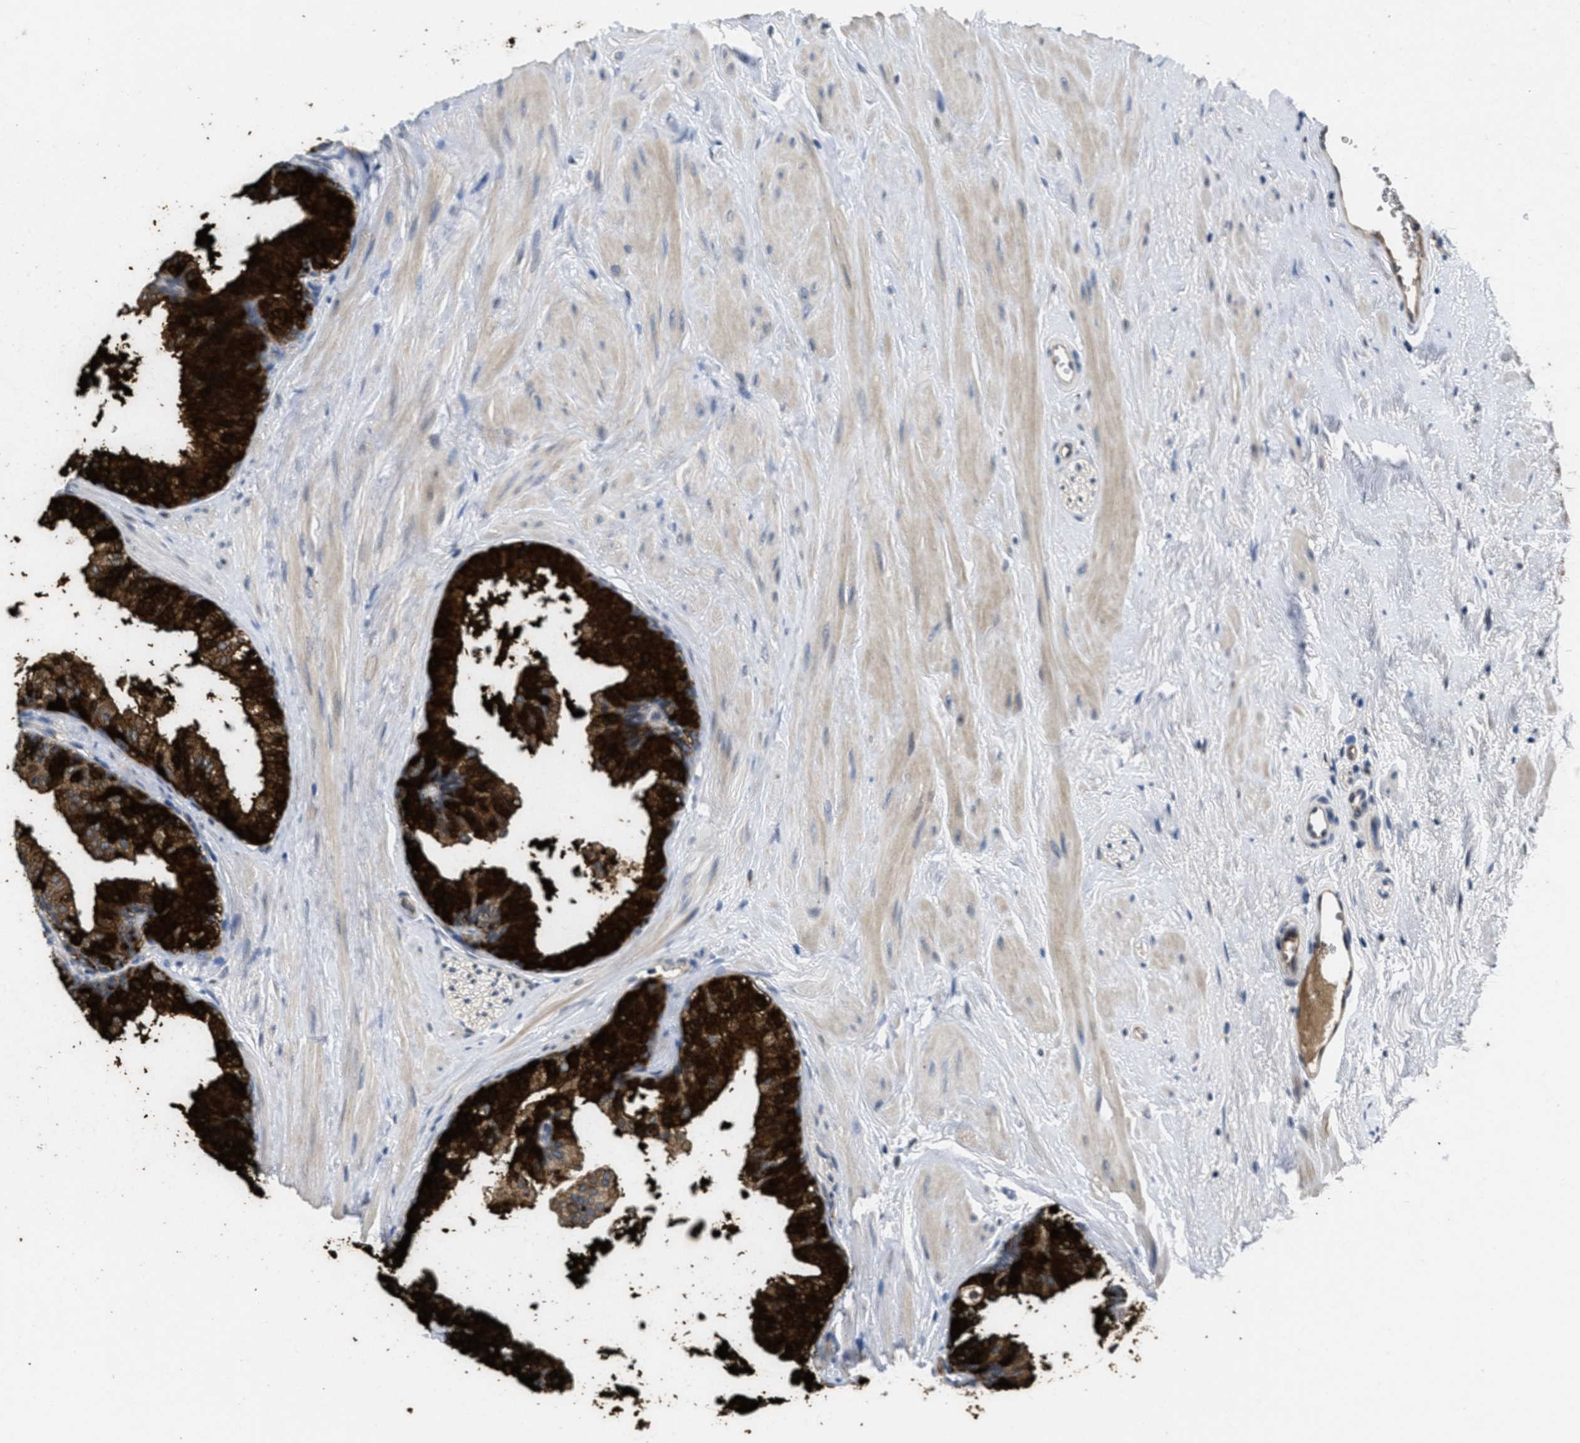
{"staining": {"intensity": "strong", "quantity": "25%-75%", "location": "cytoplasmic/membranous"}, "tissue": "prostate", "cell_type": "Glandular cells", "image_type": "normal", "snomed": [{"axis": "morphology", "description": "Normal tissue, NOS"}, {"axis": "topography", "description": "Prostate"}], "caption": "This histopathology image displays immunohistochemistry staining of benign human prostate, with high strong cytoplasmic/membranous expression in about 25%-75% of glandular cells.", "gene": "ANGPT1", "patient": {"sex": "male", "age": 60}}